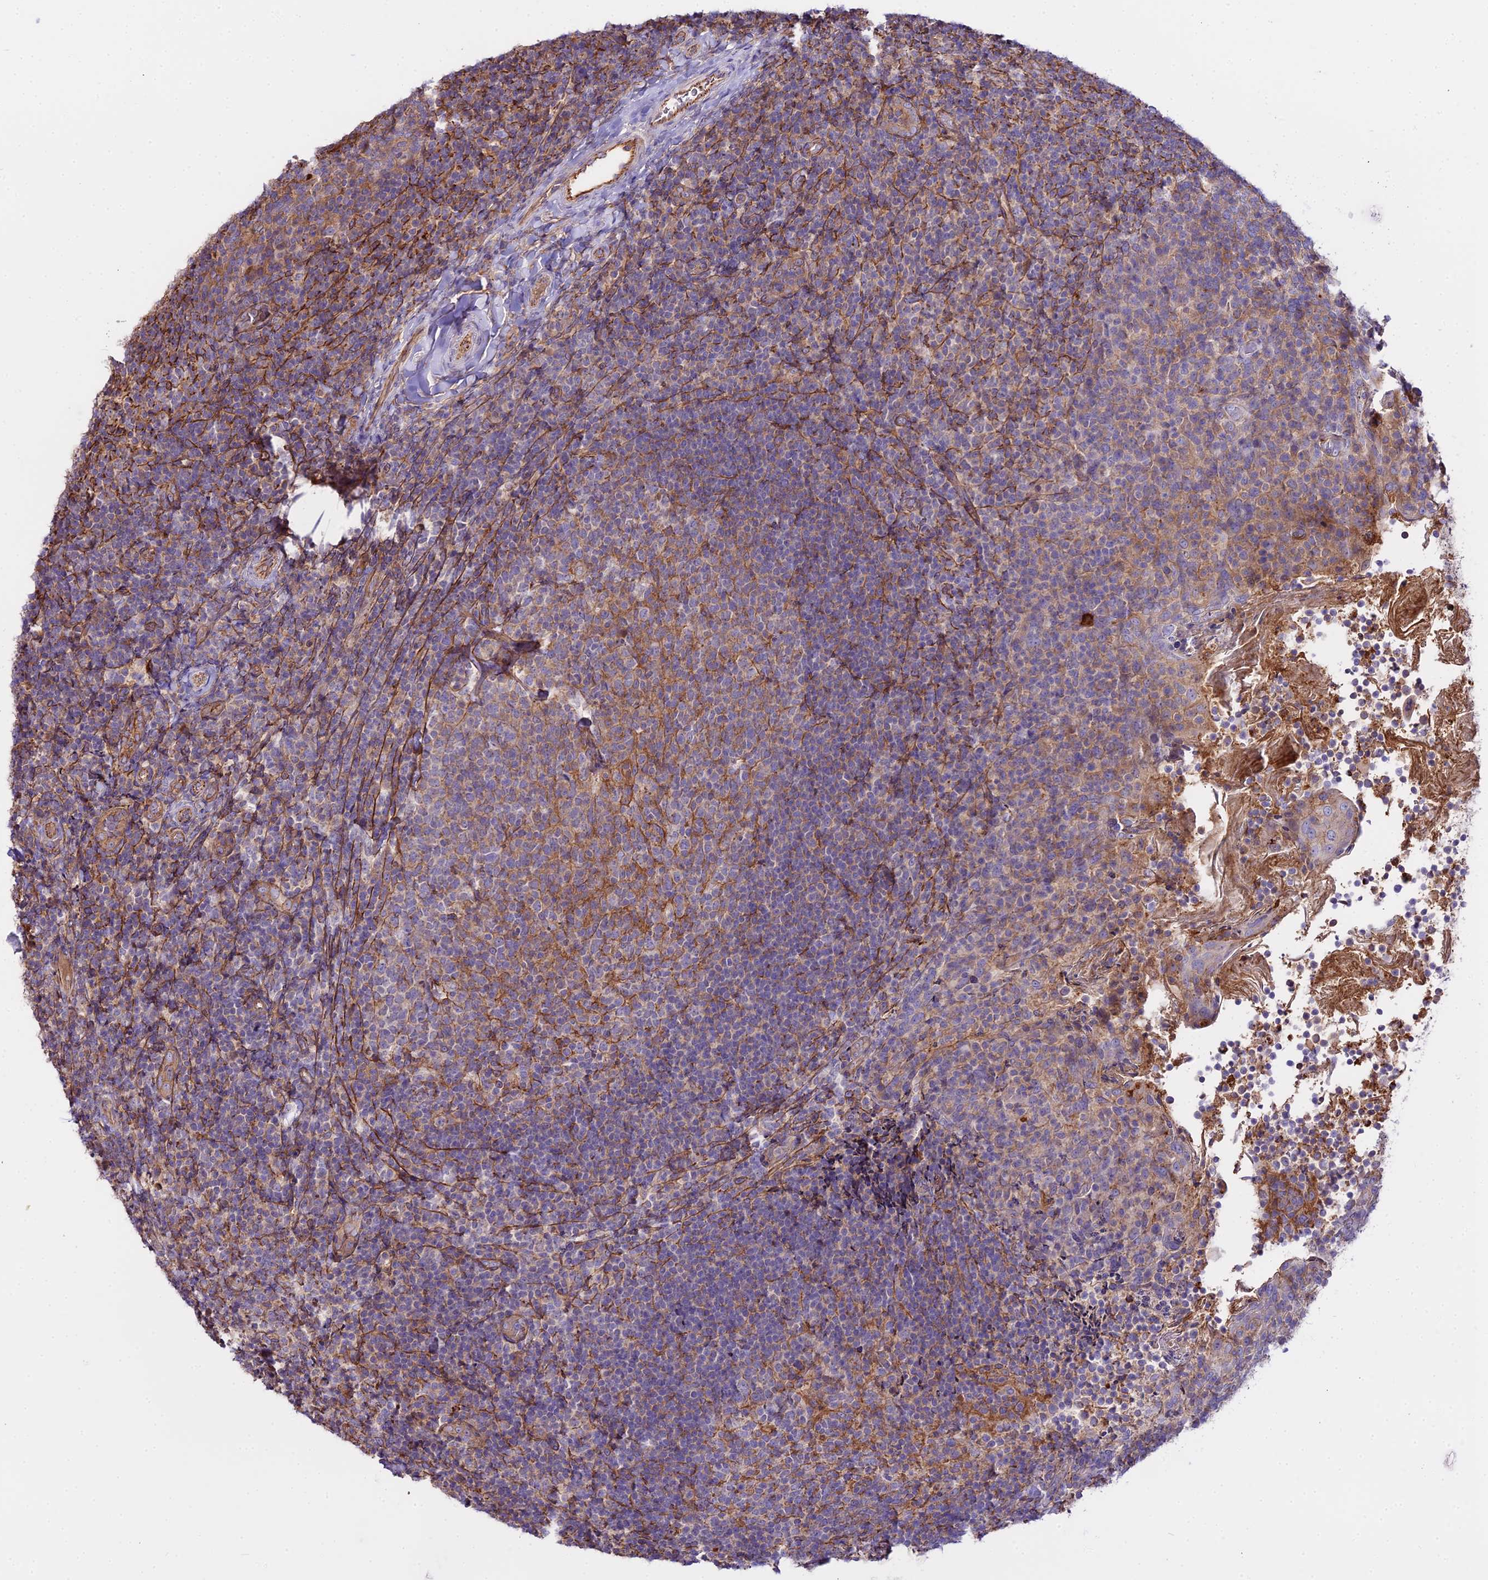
{"staining": {"intensity": "moderate", "quantity": "25%-75%", "location": "cytoplasmic/membranous"}, "tissue": "tonsil", "cell_type": "Germinal center cells", "image_type": "normal", "snomed": [{"axis": "morphology", "description": "Normal tissue, NOS"}, {"axis": "topography", "description": "Tonsil"}], "caption": "Immunohistochemical staining of unremarkable human tonsil displays moderate cytoplasmic/membranous protein staining in about 25%-75% of germinal center cells.", "gene": "GLYAT", "patient": {"sex": "female", "age": 10}}